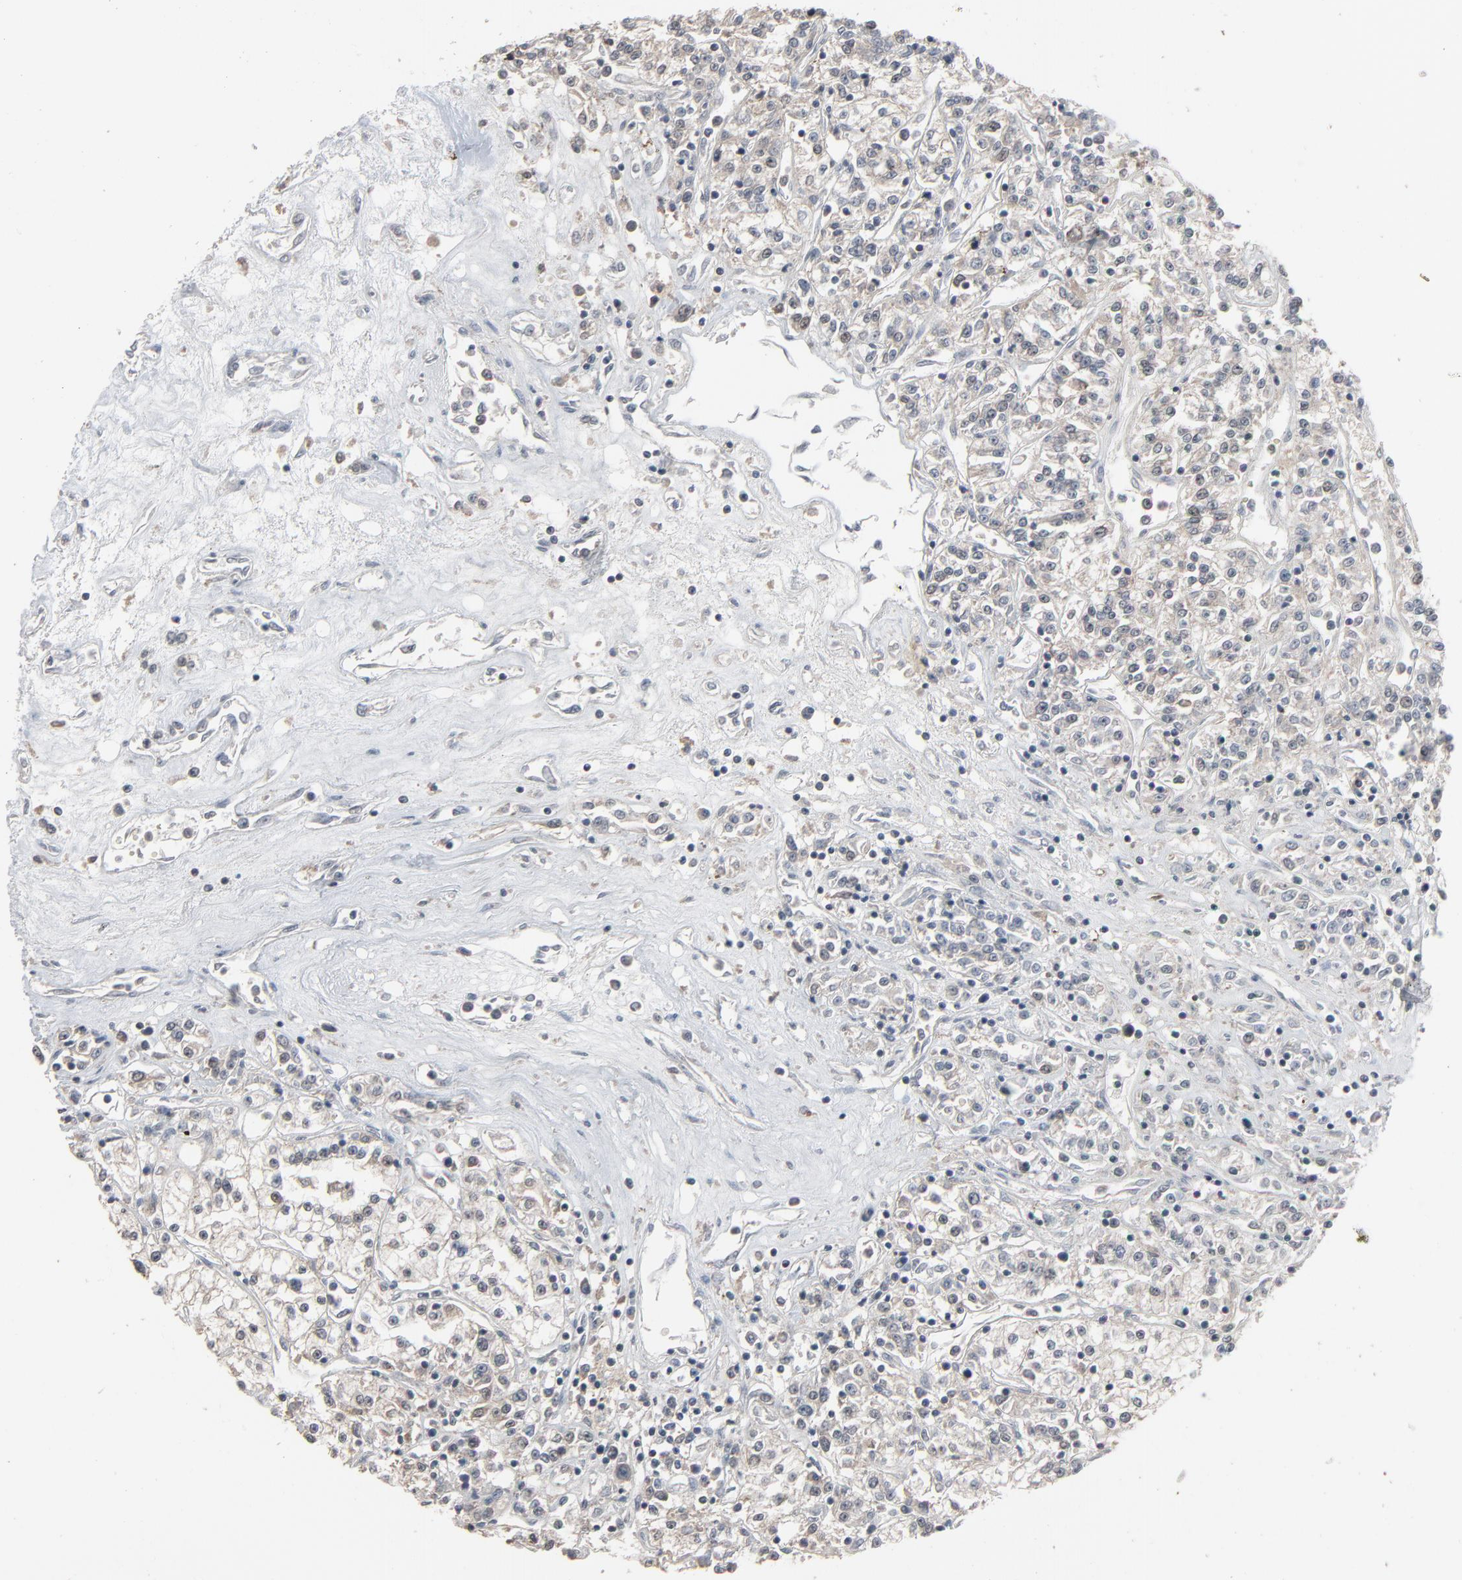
{"staining": {"intensity": "weak", "quantity": "<25%", "location": "cytoplasmic/membranous"}, "tissue": "renal cancer", "cell_type": "Tumor cells", "image_type": "cancer", "snomed": [{"axis": "morphology", "description": "Adenocarcinoma, NOS"}, {"axis": "topography", "description": "Kidney"}], "caption": "A micrograph of human renal cancer is negative for staining in tumor cells.", "gene": "DOCK8", "patient": {"sex": "female", "age": 76}}